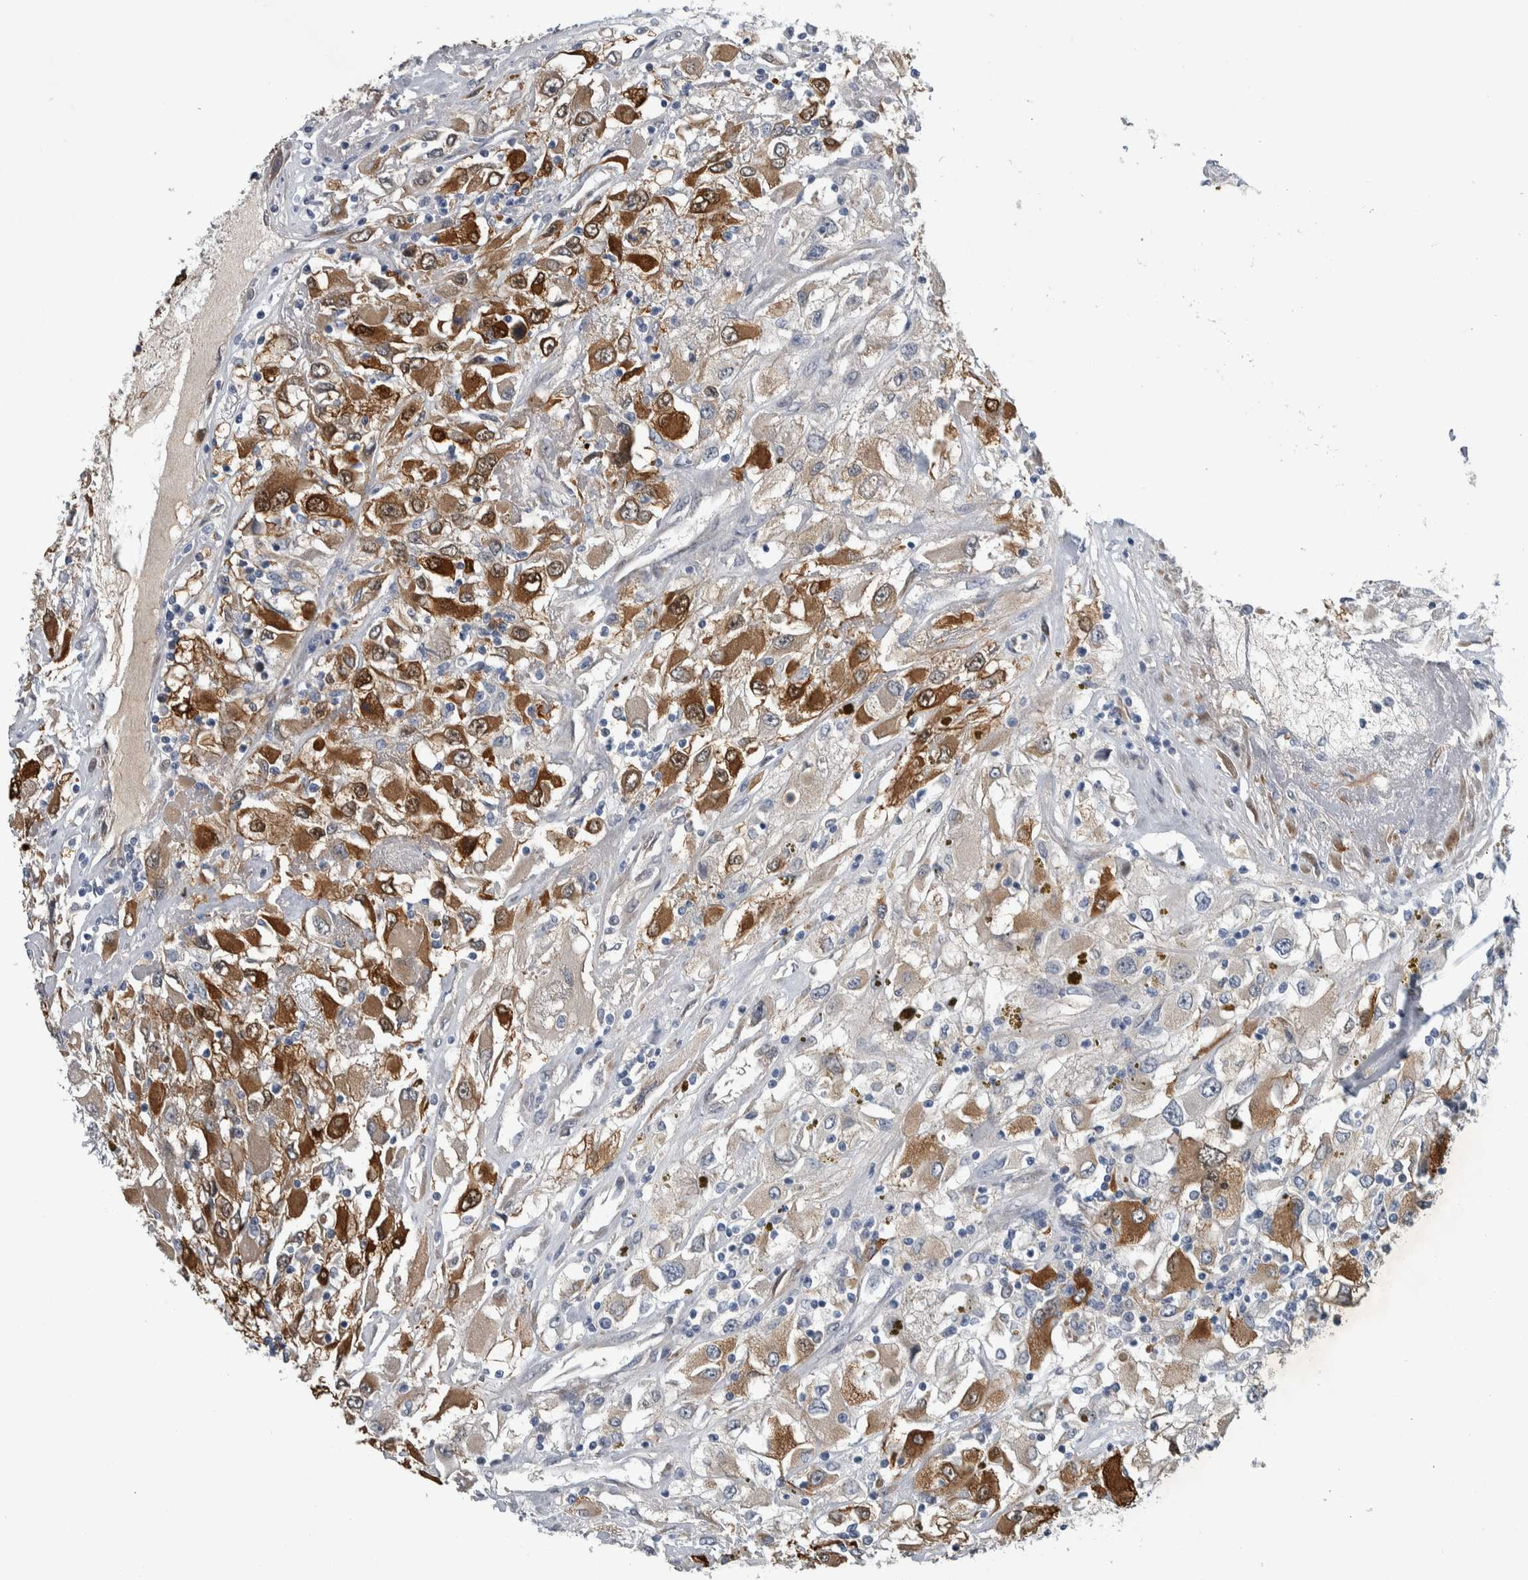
{"staining": {"intensity": "moderate", "quantity": "<25%", "location": "cytoplasmic/membranous"}, "tissue": "renal cancer", "cell_type": "Tumor cells", "image_type": "cancer", "snomed": [{"axis": "morphology", "description": "Adenocarcinoma, NOS"}, {"axis": "topography", "description": "Kidney"}], "caption": "Approximately <25% of tumor cells in renal cancer display moderate cytoplasmic/membranous protein expression as visualized by brown immunohistochemical staining.", "gene": "COL14A1", "patient": {"sex": "female", "age": 52}}